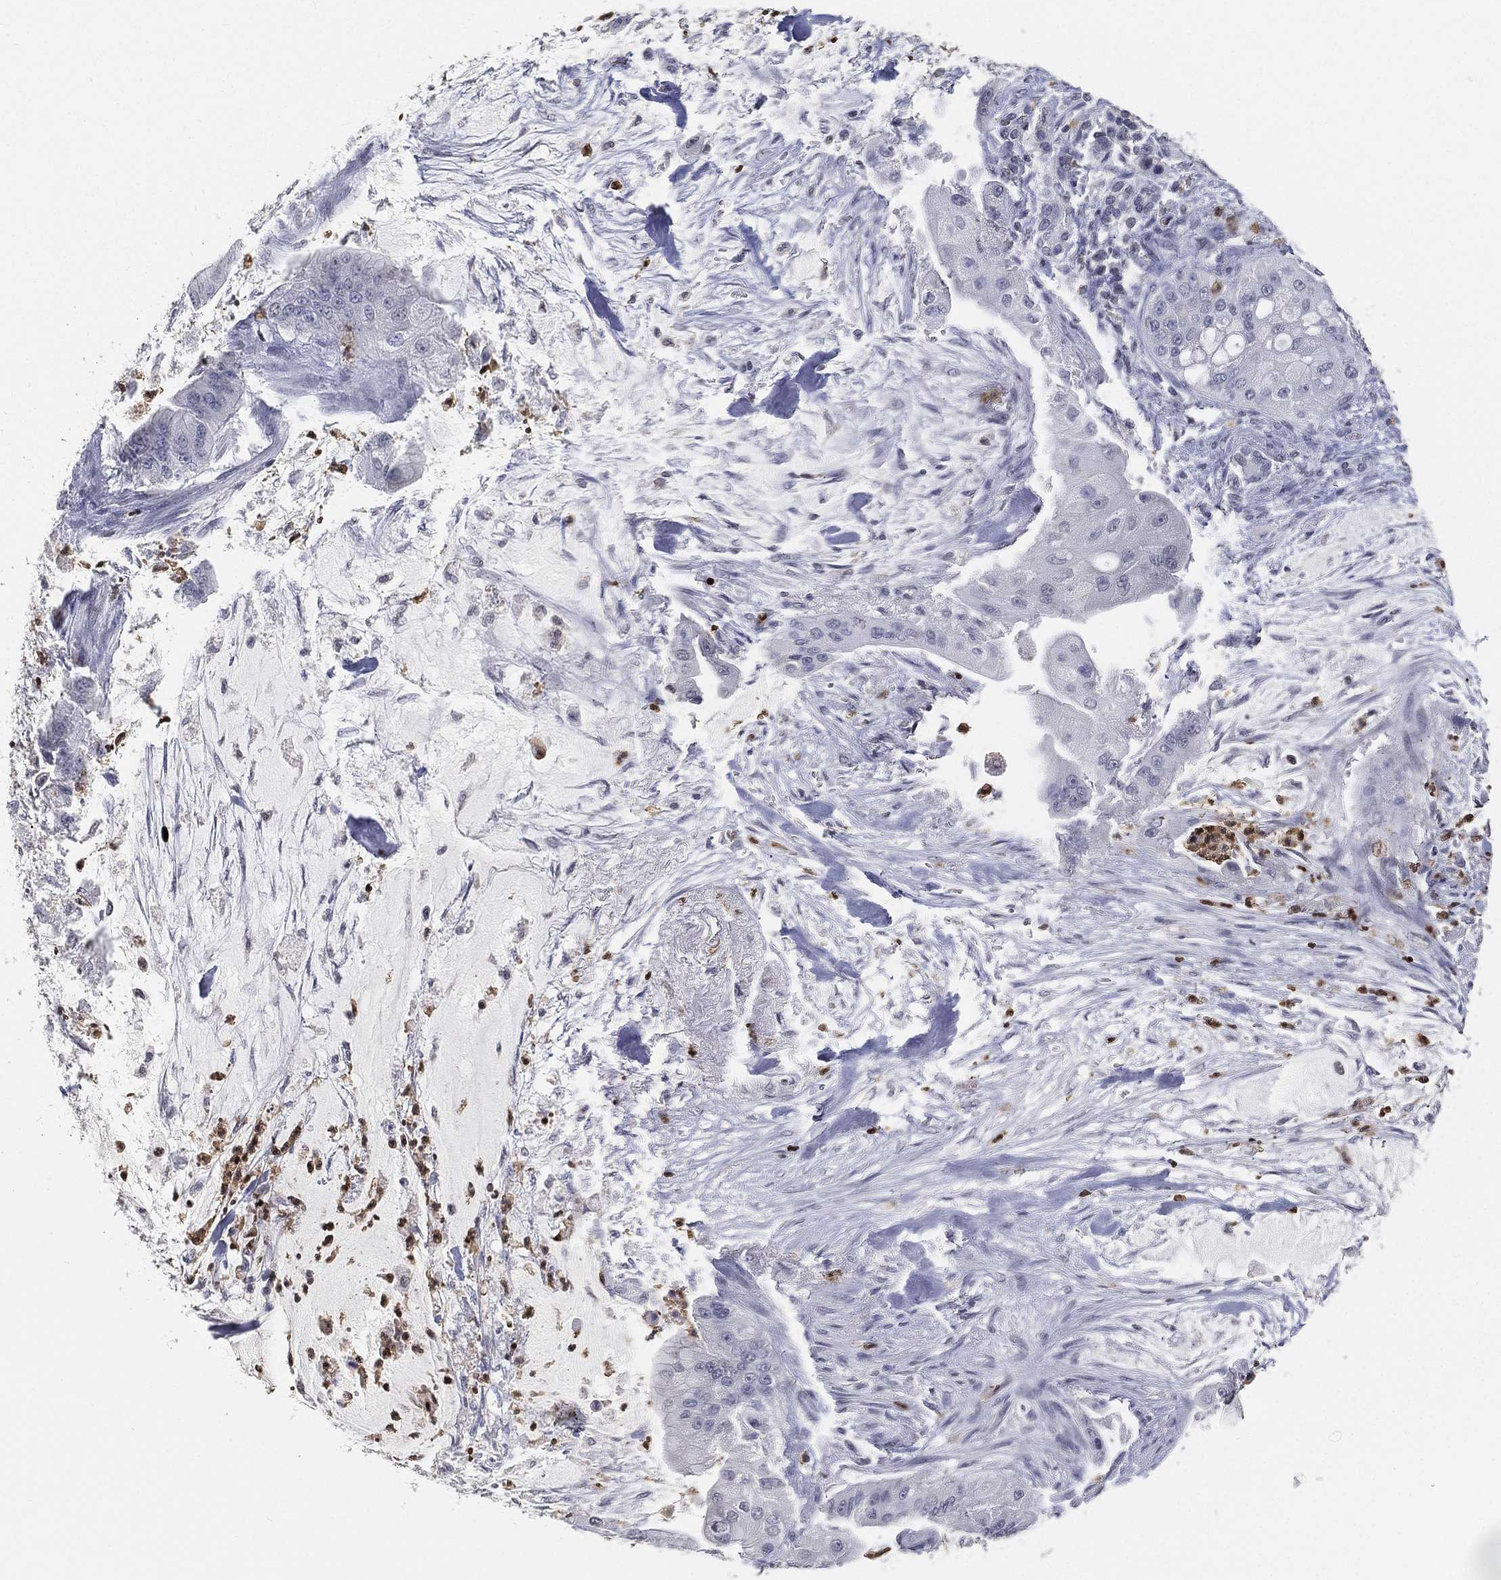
{"staining": {"intensity": "negative", "quantity": "none", "location": "none"}, "tissue": "pancreatic cancer", "cell_type": "Tumor cells", "image_type": "cancer", "snomed": [{"axis": "morphology", "description": "Normal tissue, NOS"}, {"axis": "morphology", "description": "Inflammation, NOS"}, {"axis": "morphology", "description": "Adenocarcinoma, NOS"}, {"axis": "topography", "description": "Pancreas"}], "caption": "IHC of human adenocarcinoma (pancreatic) exhibits no staining in tumor cells. The staining is performed using DAB brown chromogen with nuclei counter-stained in using hematoxylin.", "gene": "ARG1", "patient": {"sex": "male", "age": 57}}